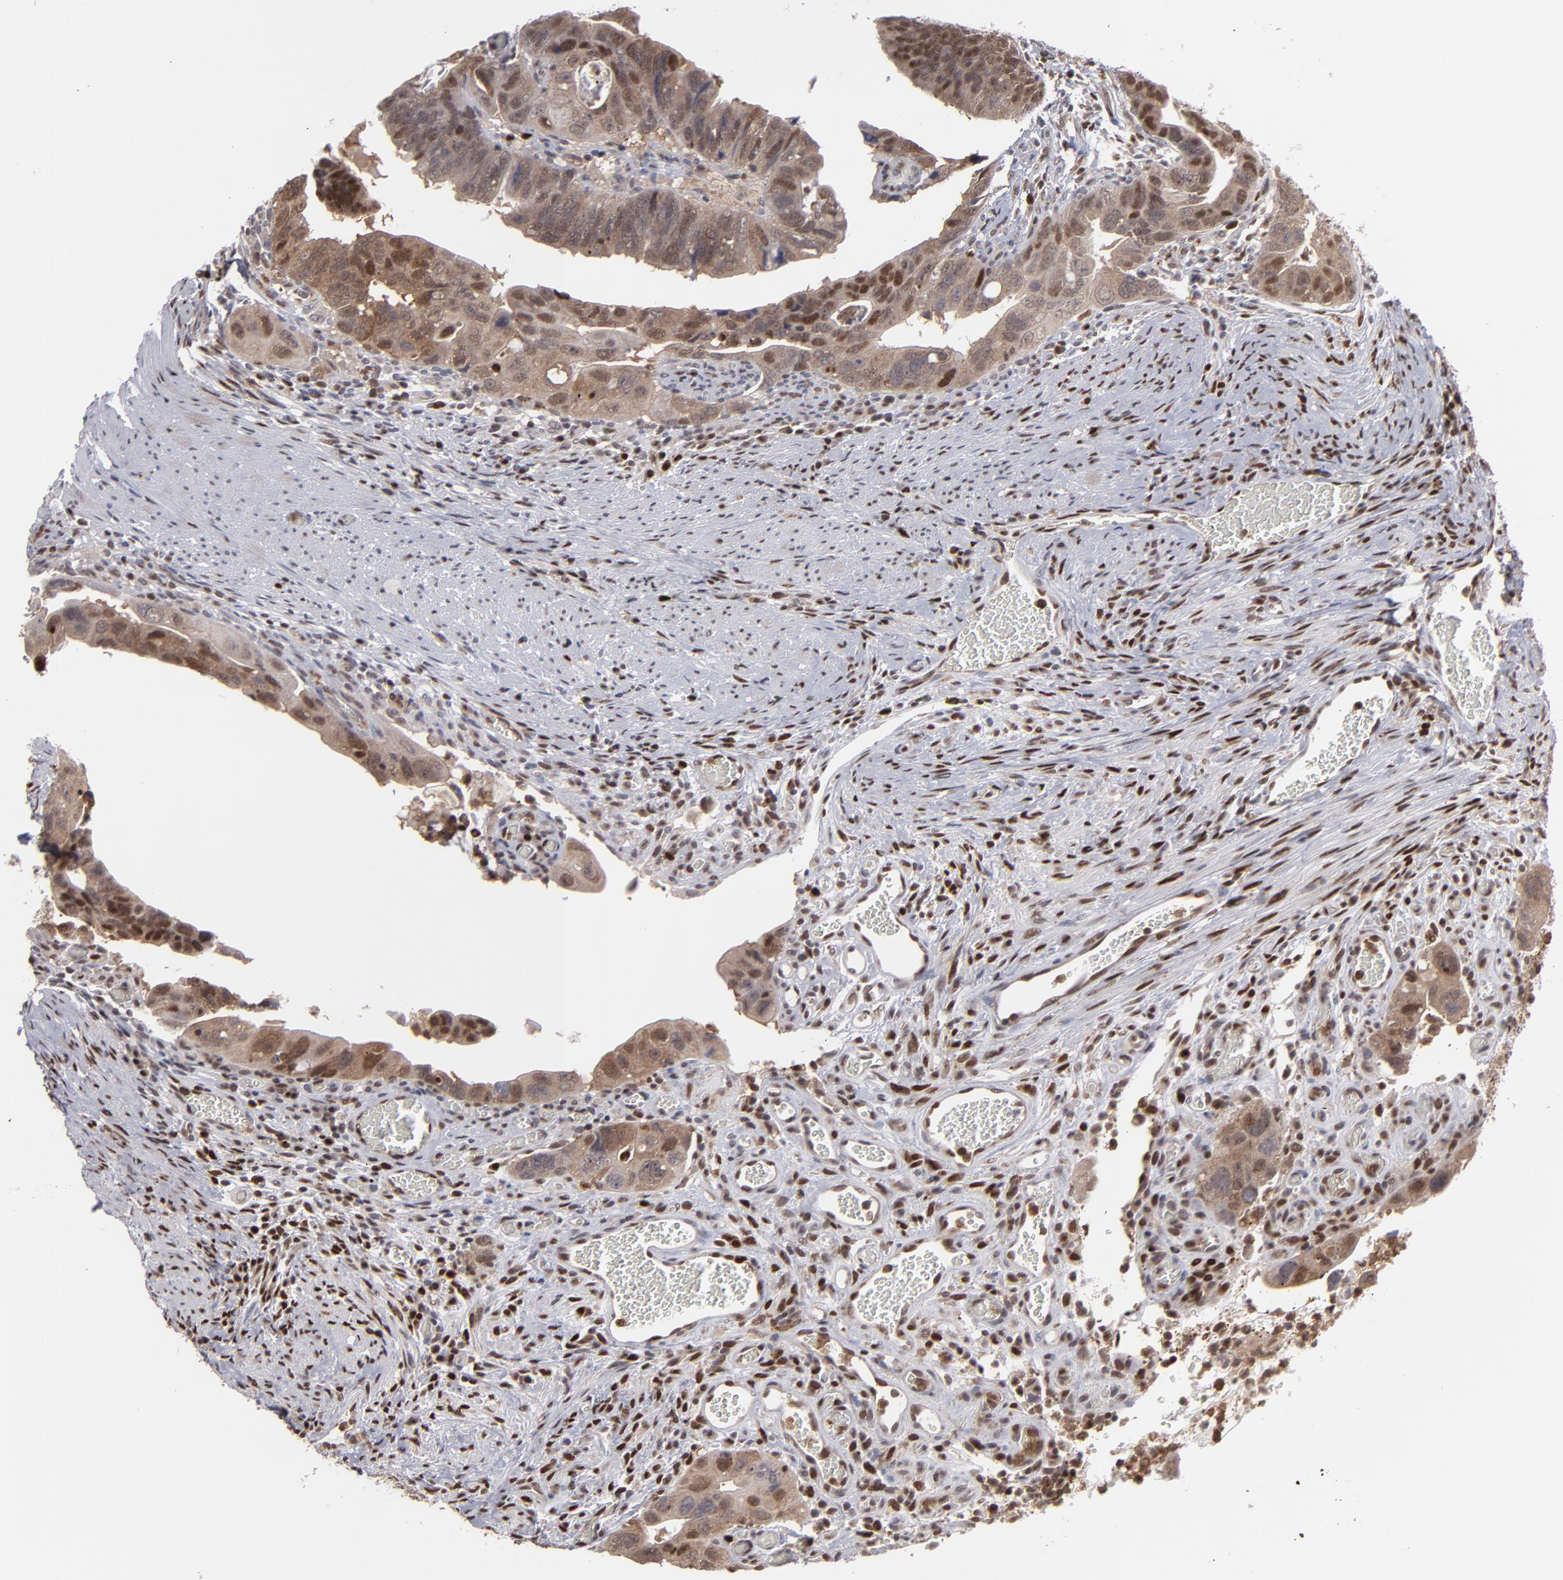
{"staining": {"intensity": "moderate", "quantity": ">75%", "location": "cytoplasmic/membranous,nuclear"}, "tissue": "colorectal cancer", "cell_type": "Tumor cells", "image_type": "cancer", "snomed": [{"axis": "morphology", "description": "Adenocarcinoma, NOS"}, {"axis": "topography", "description": "Rectum"}], "caption": "Tumor cells reveal medium levels of moderate cytoplasmic/membranous and nuclear expression in approximately >75% of cells in colorectal adenocarcinoma.", "gene": "GSR", "patient": {"sex": "male", "age": 53}}